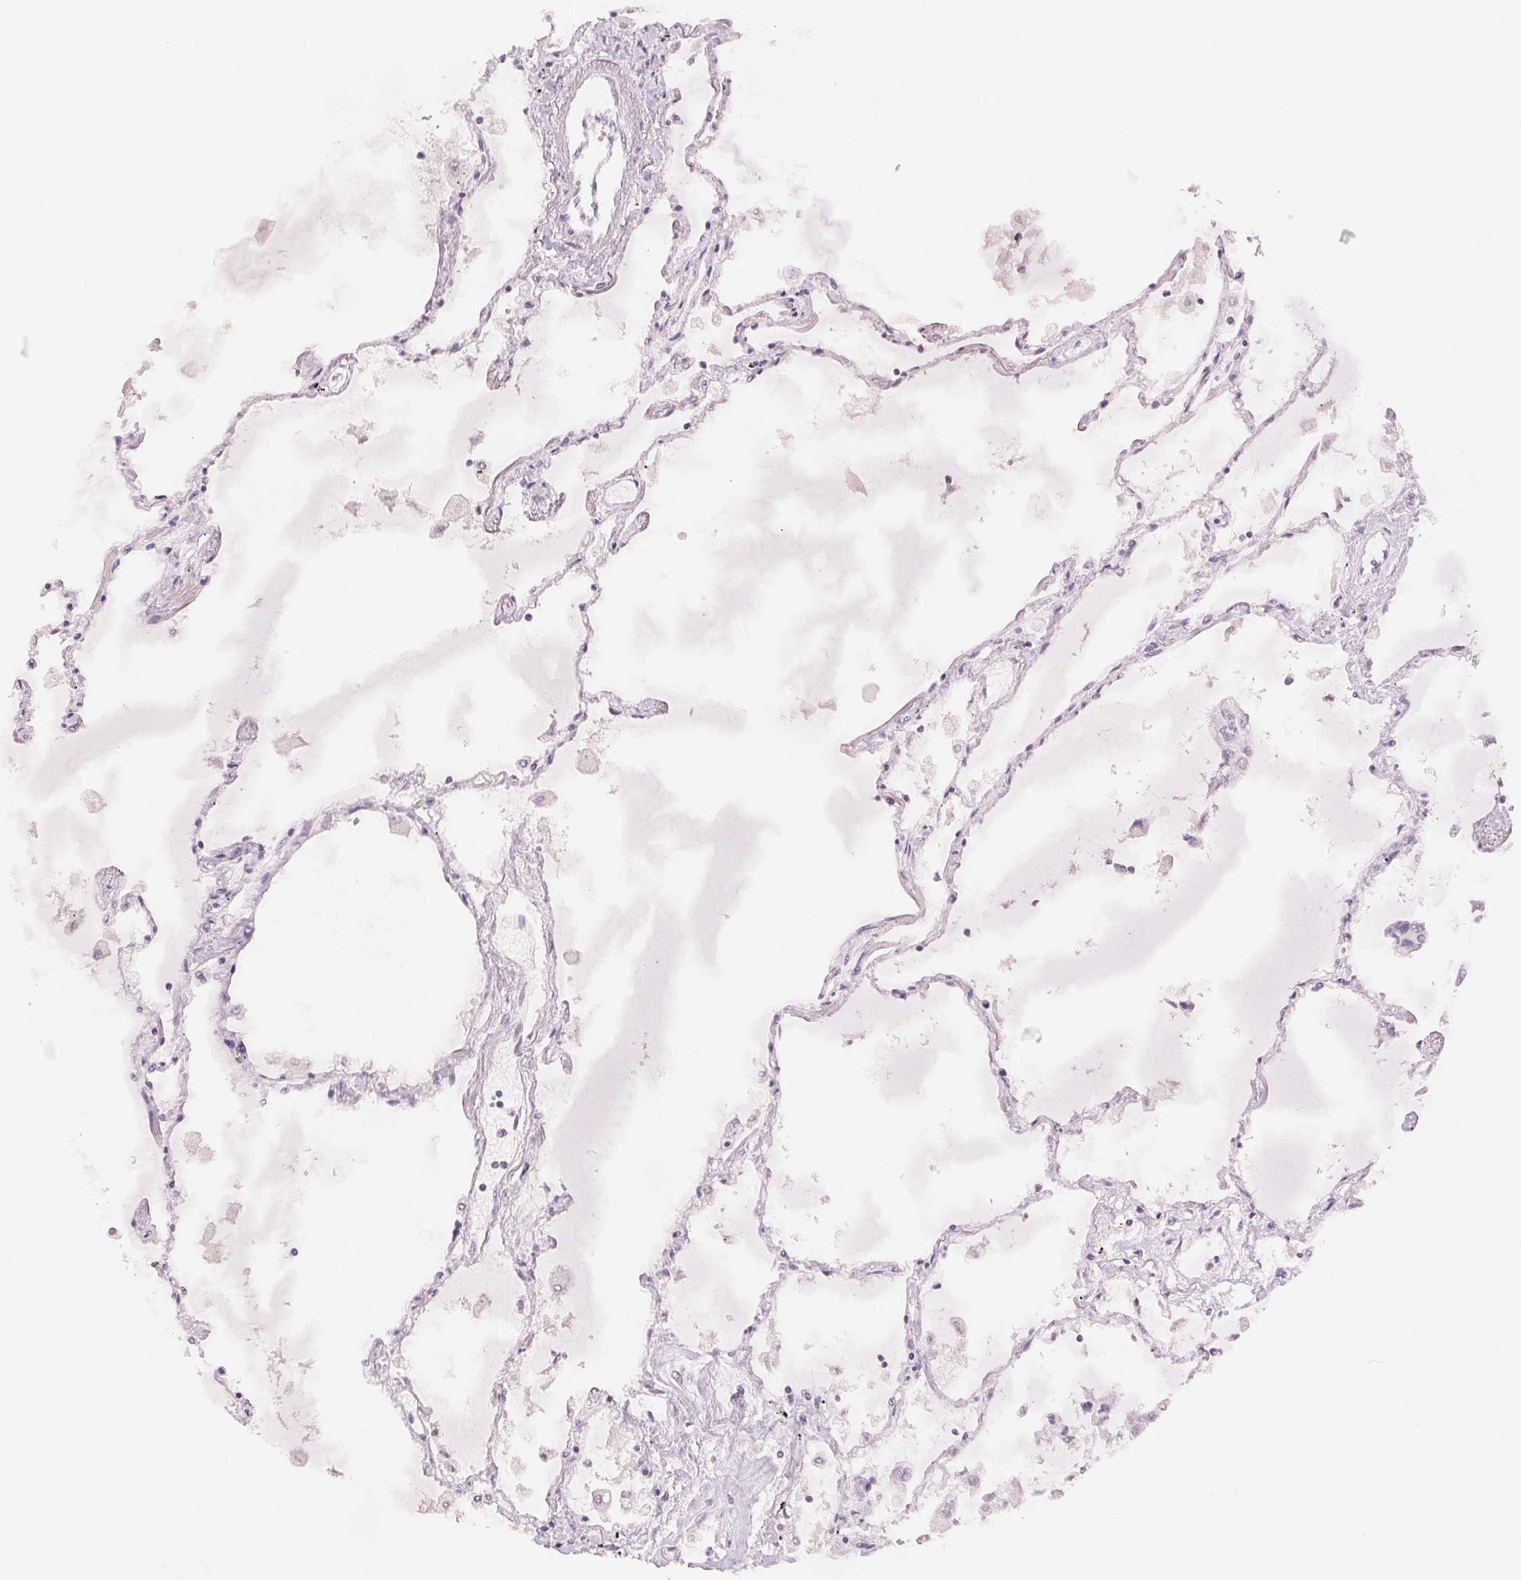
{"staining": {"intensity": "negative", "quantity": "none", "location": "none"}, "tissue": "lung", "cell_type": "Alveolar cells", "image_type": "normal", "snomed": [{"axis": "morphology", "description": "Normal tissue, NOS"}, {"axis": "morphology", "description": "Adenocarcinoma, NOS"}, {"axis": "topography", "description": "Cartilage tissue"}, {"axis": "topography", "description": "Lung"}], "caption": "A micrograph of human lung is negative for staining in alveolar cells. Brightfield microscopy of IHC stained with DAB (3,3'-diaminobenzidine) (brown) and hematoxylin (blue), captured at high magnification.", "gene": "SLC27A5", "patient": {"sex": "female", "age": 67}}